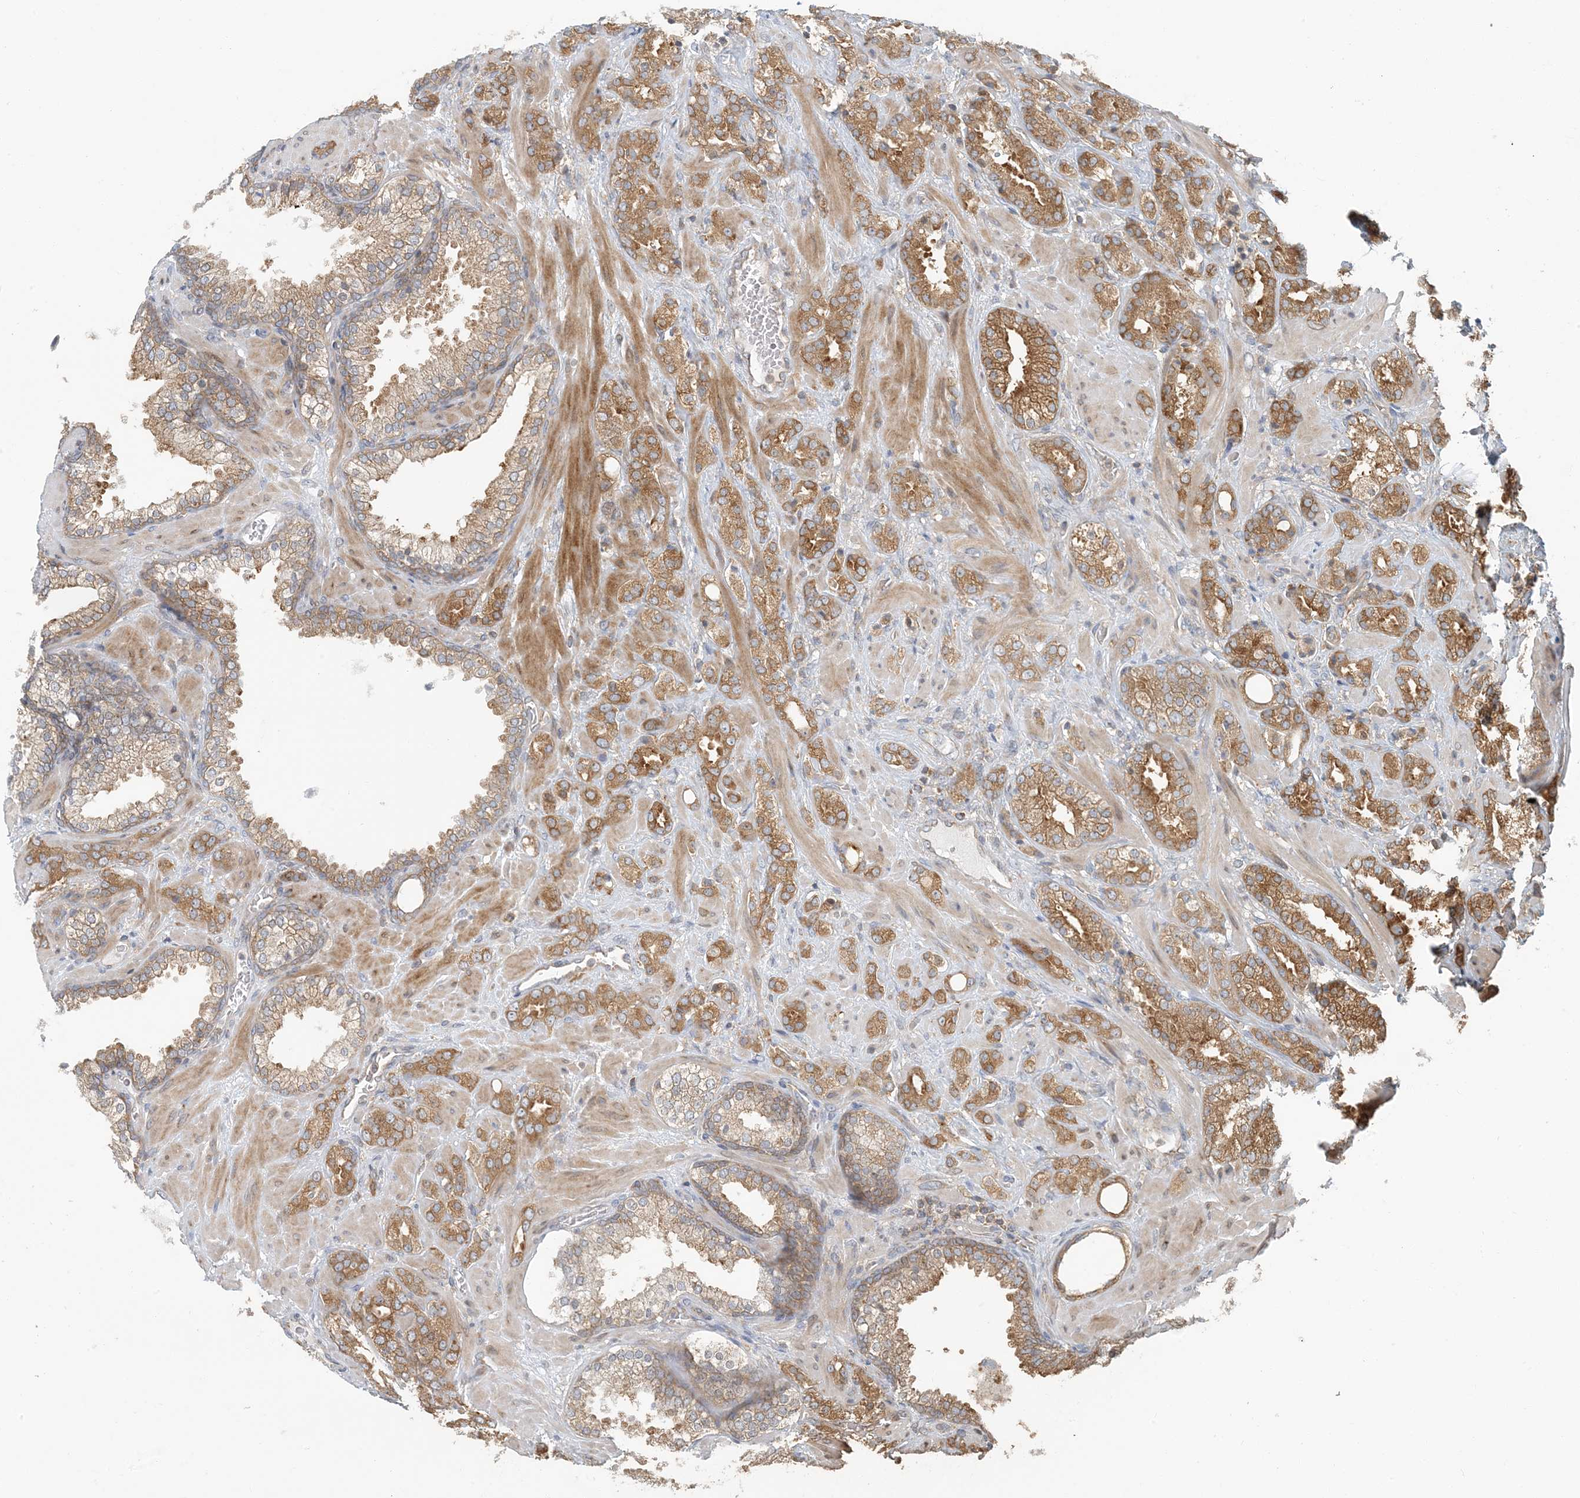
{"staining": {"intensity": "moderate", "quantity": ">75%", "location": "cytoplasmic/membranous"}, "tissue": "prostate cancer", "cell_type": "Tumor cells", "image_type": "cancer", "snomed": [{"axis": "morphology", "description": "Adenocarcinoma, High grade"}, {"axis": "topography", "description": "Prostate"}], "caption": "Immunohistochemical staining of prostate high-grade adenocarcinoma shows moderate cytoplasmic/membranous protein expression in about >75% of tumor cells.", "gene": "ATP13A2", "patient": {"sex": "male", "age": 64}}